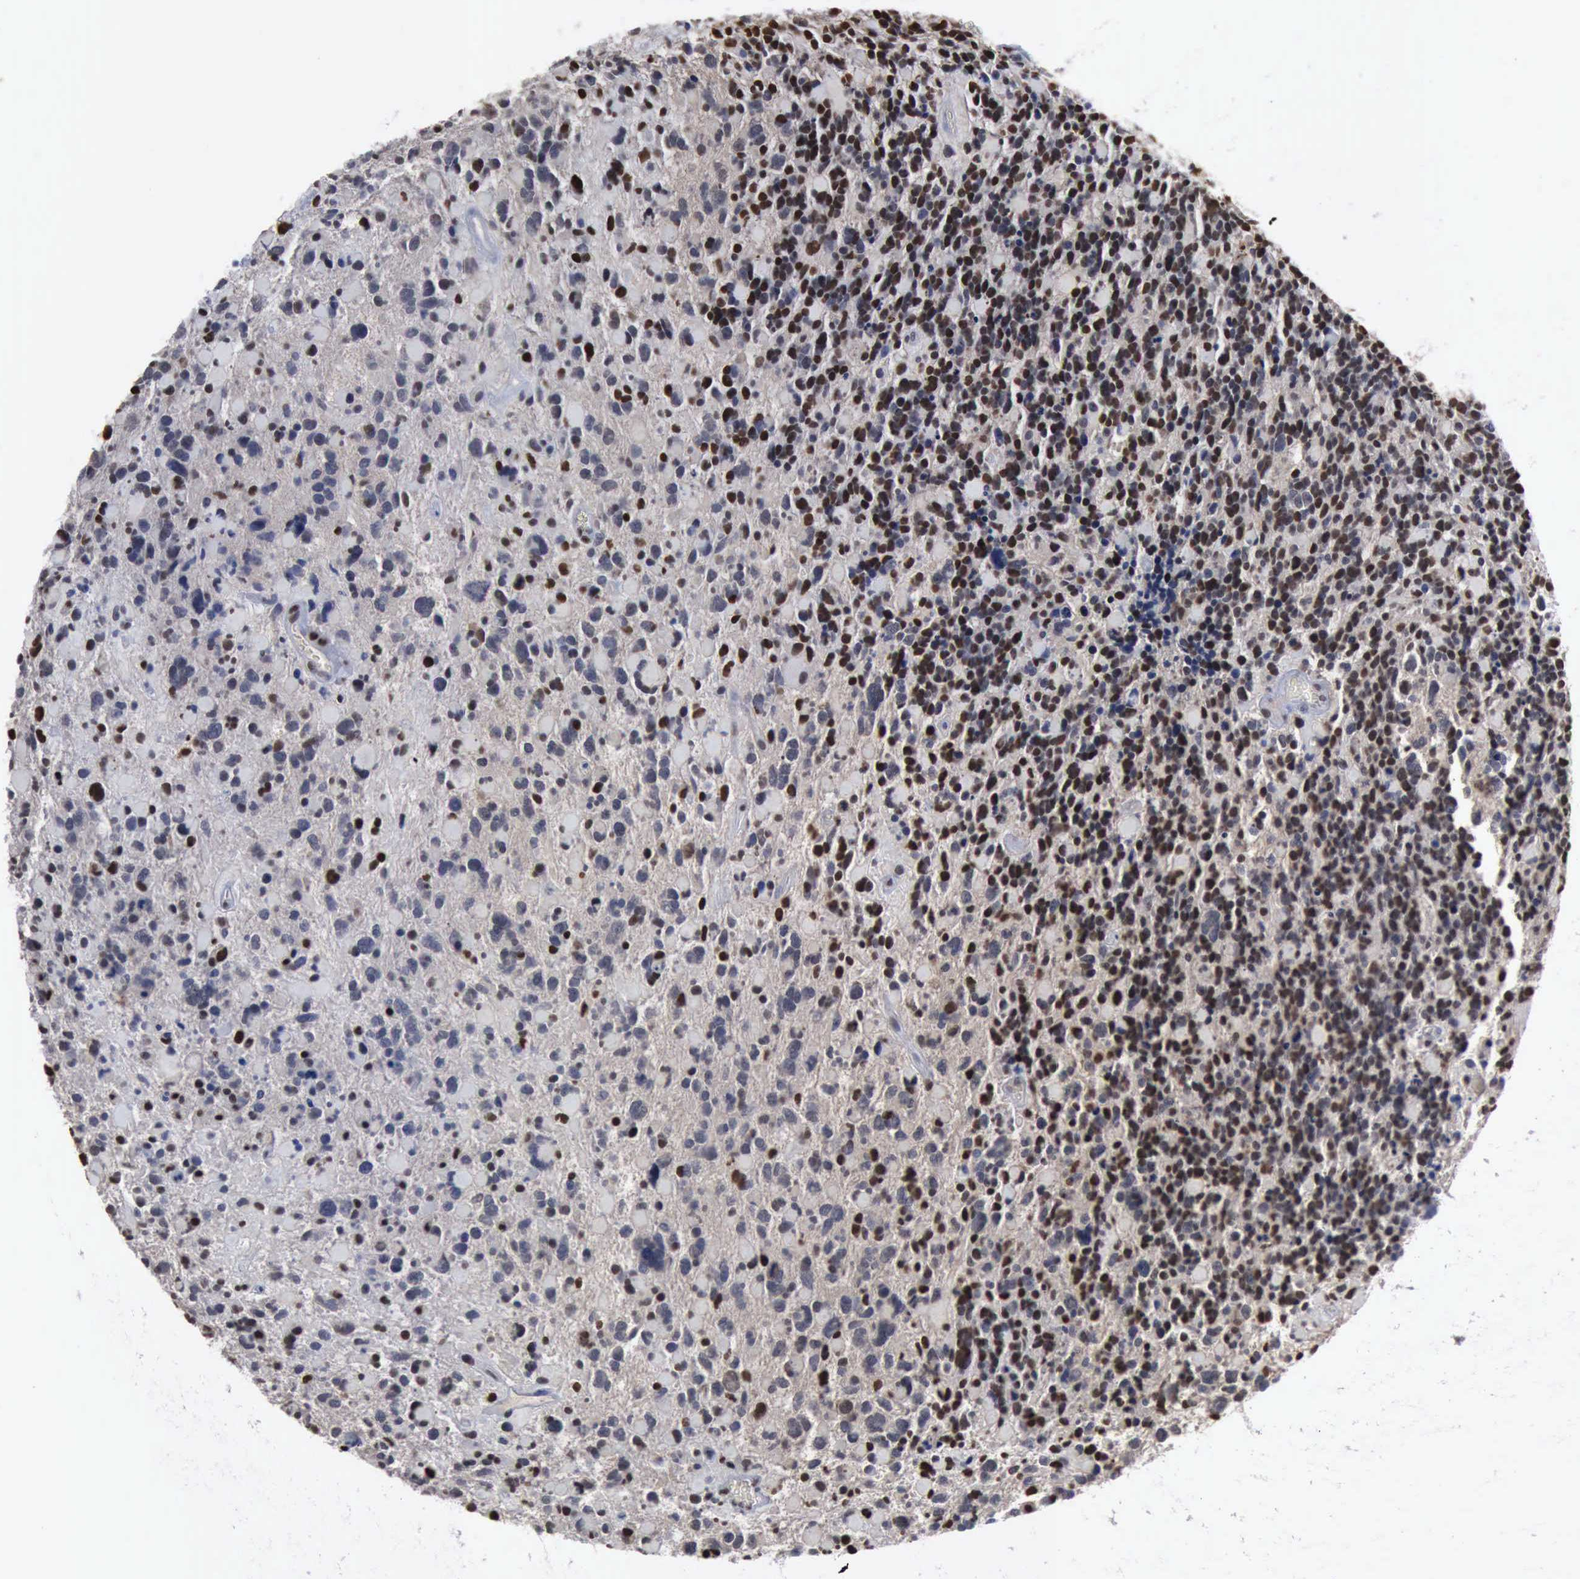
{"staining": {"intensity": "weak", "quantity": "<25%", "location": "nuclear"}, "tissue": "glioma", "cell_type": "Tumor cells", "image_type": "cancer", "snomed": [{"axis": "morphology", "description": "Glioma, malignant, High grade"}, {"axis": "topography", "description": "Brain"}], "caption": "Immunohistochemical staining of malignant glioma (high-grade) exhibits no significant positivity in tumor cells.", "gene": "PCNA", "patient": {"sex": "female", "age": 37}}